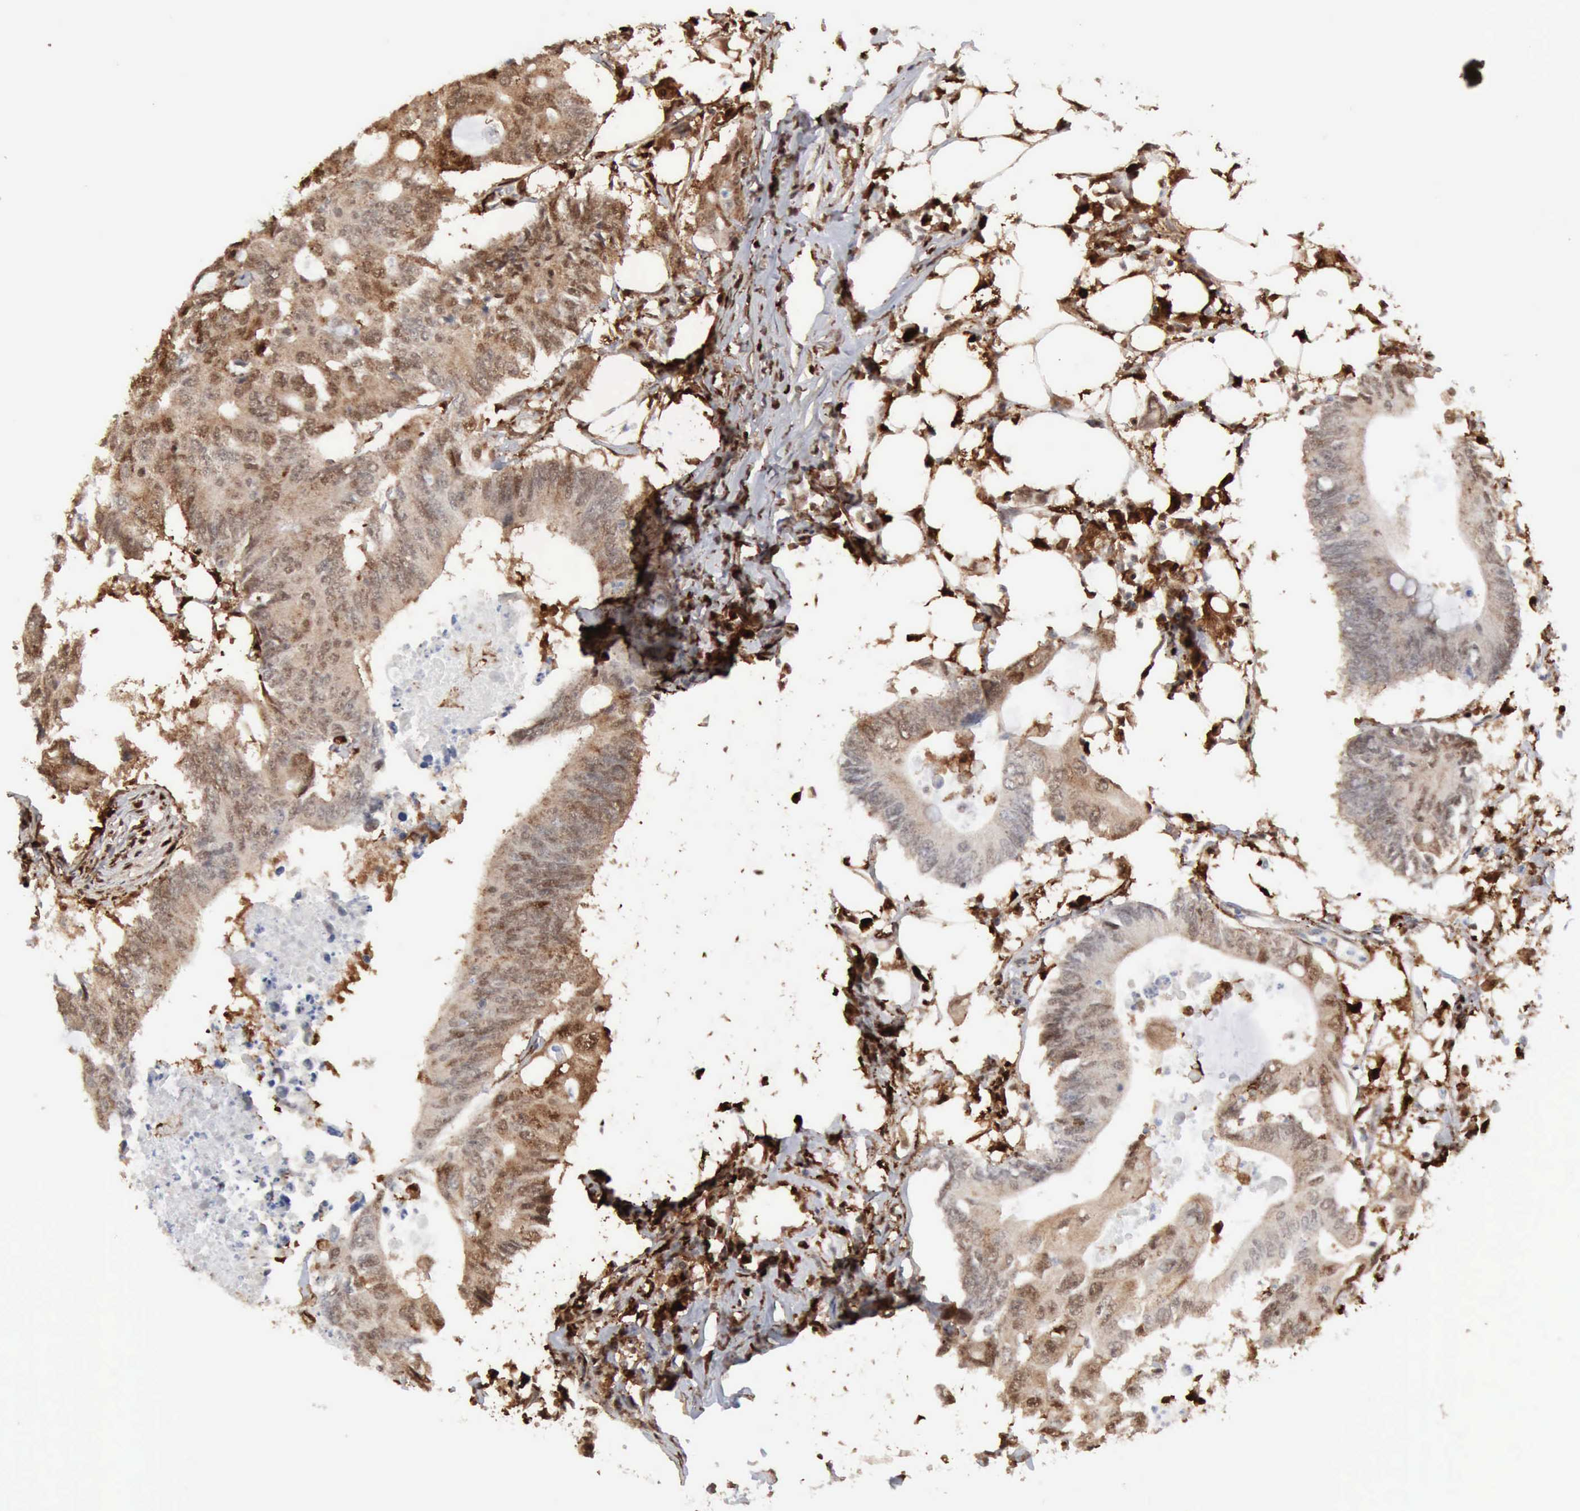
{"staining": {"intensity": "weak", "quantity": "<25%", "location": "cytoplasmic/membranous,nuclear"}, "tissue": "colorectal cancer", "cell_type": "Tumor cells", "image_type": "cancer", "snomed": [{"axis": "morphology", "description": "Adenocarcinoma, NOS"}, {"axis": "topography", "description": "Colon"}], "caption": "An image of adenocarcinoma (colorectal) stained for a protein shows no brown staining in tumor cells.", "gene": "STAT1", "patient": {"sex": "male", "age": 71}}